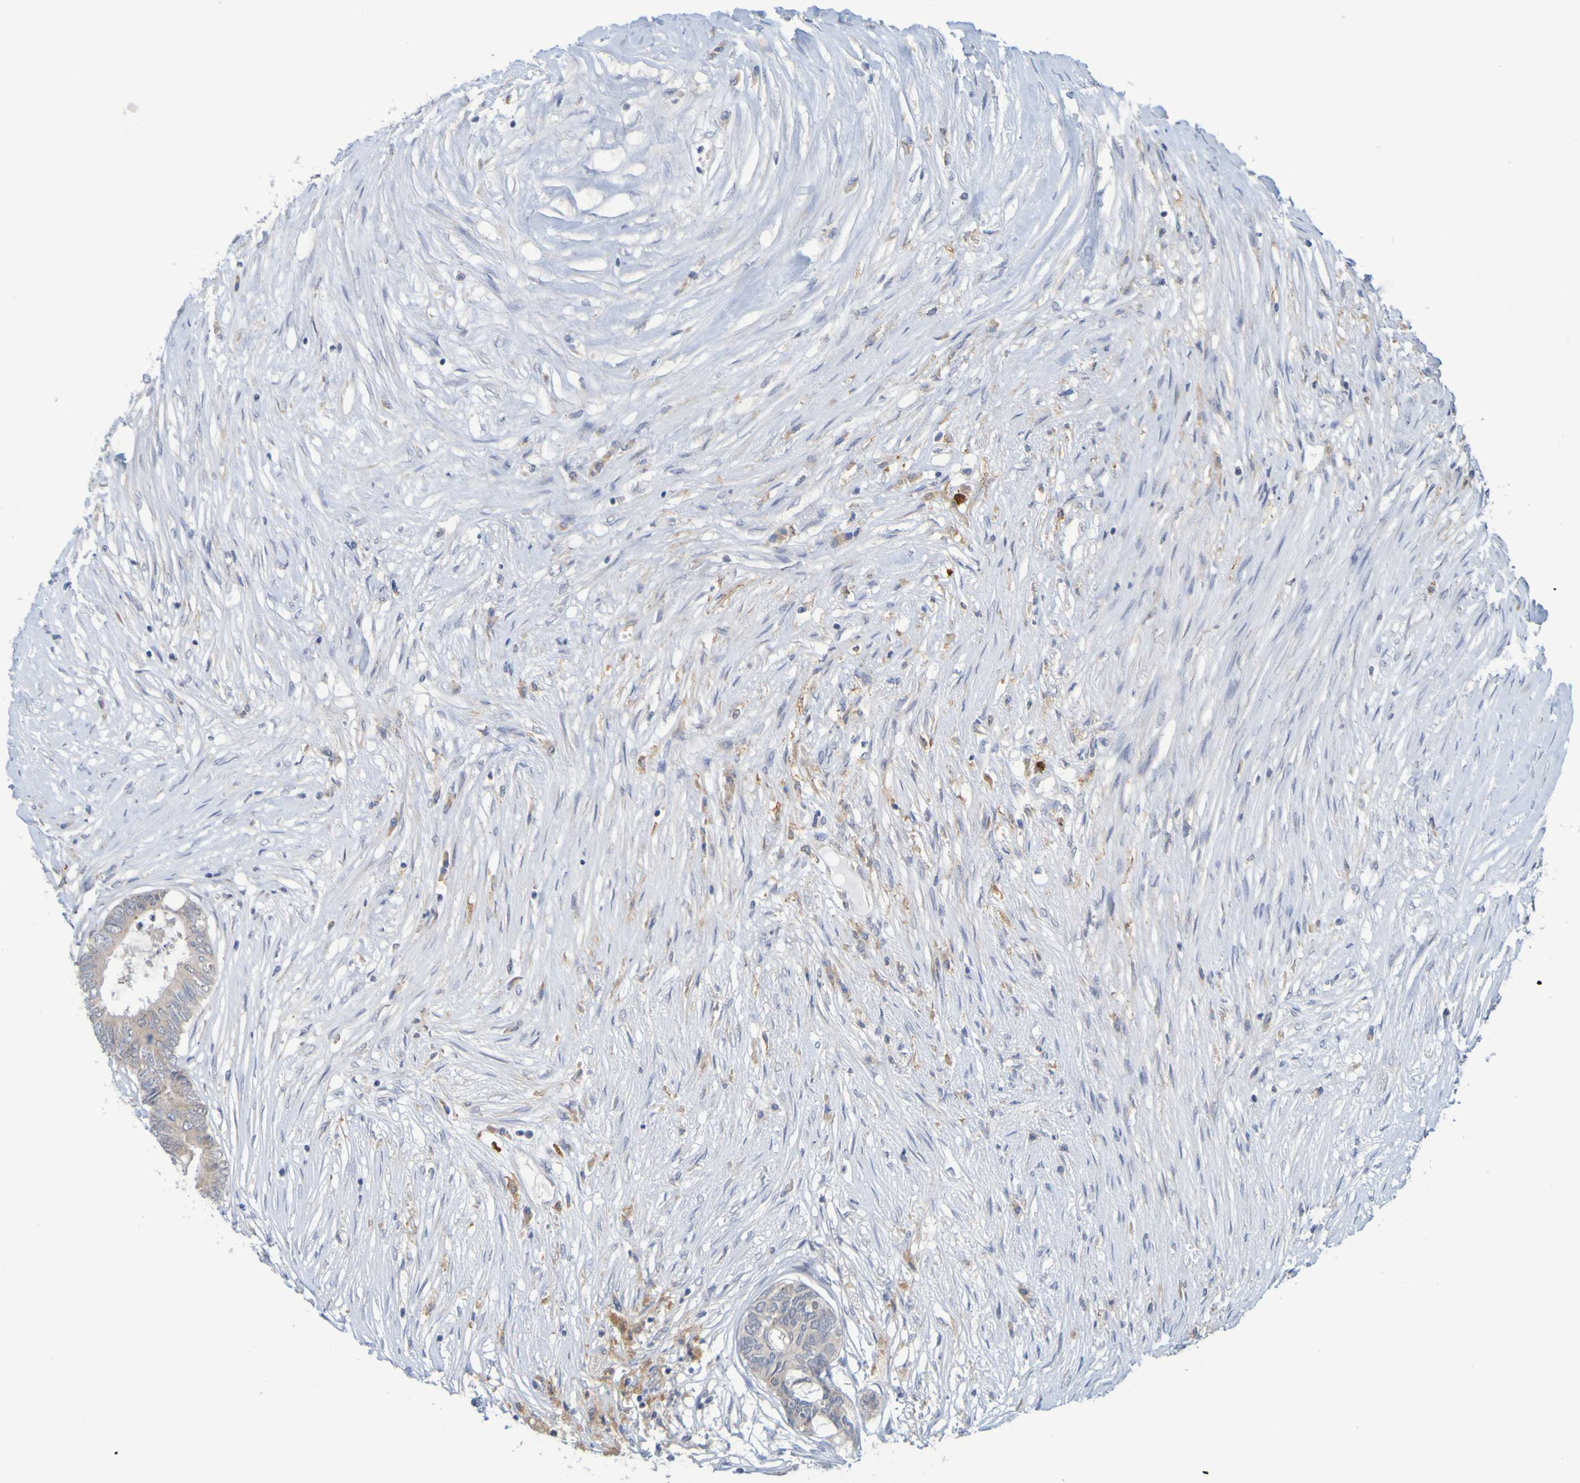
{"staining": {"intensity": "weak", "quantity": ">75%", "location": "cytoplasmic/membranous"}, "tissue": "colorectal cancer", "cell_type": "Tumor cells", "image_type": "cancer", "snomed": [{"axis": "morphology", "description": "Adenocarcinoma, NOS"}, {"axis": "topography", "description": "Rectum"}], "caption": "The photomicrograph demonstrates staining of colorectal cancer, revealing weak cytoplasmic/membranous protein staining (brown color) within tumor cells.", "gene": "LILRB5", "patient": {"sex": "male", "age": 63}}